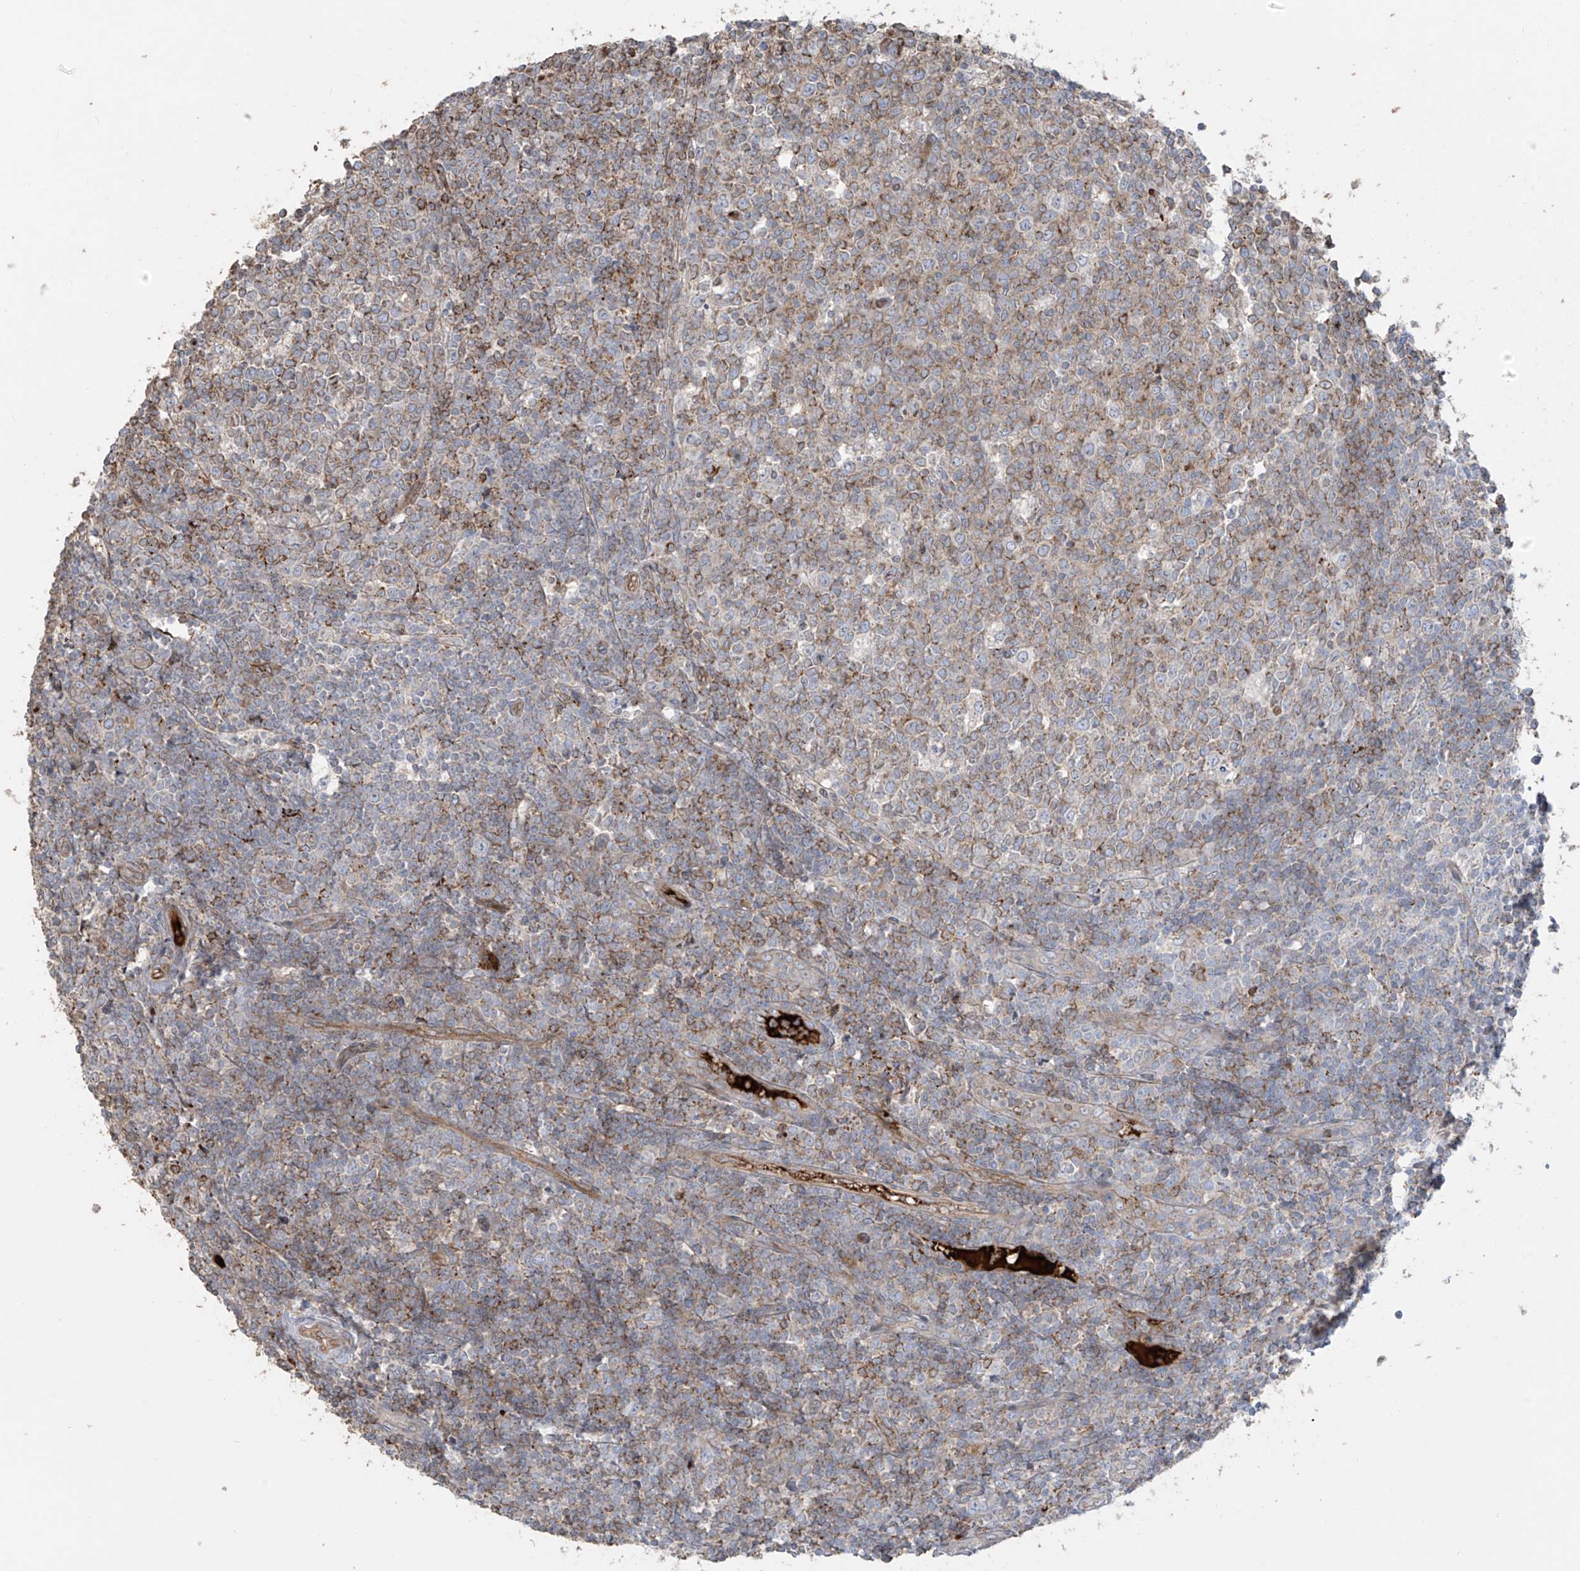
{"staining": {"intensity": "moderate", "quantity": "25%-75%", "location": "cytoplasmic/membranous"}, "tissue": "tonsil", "cell_type": "Germinal center cells", "image_type": "normal", "snomed": [{"axis": "morphology", "description": "Normal tissue, NOS"}, {"axis": "topography", "description": "Tonsil"}], "caption": "IHC staining of benign tonsil, which shows medium levels of moderate cytoplasmic/membranous positivity in about 25%-75% of germinal center cells indicating moderate cytoplasmic/membranous protein staining. The staining was performed using DAB (3,3'-diaminobenzidine) (brown) for protein detection and nuclei were counterstained in hematoxylin (blue).", "gene": "ABTB1", "patient": {"sex": "female", "age": 19}}